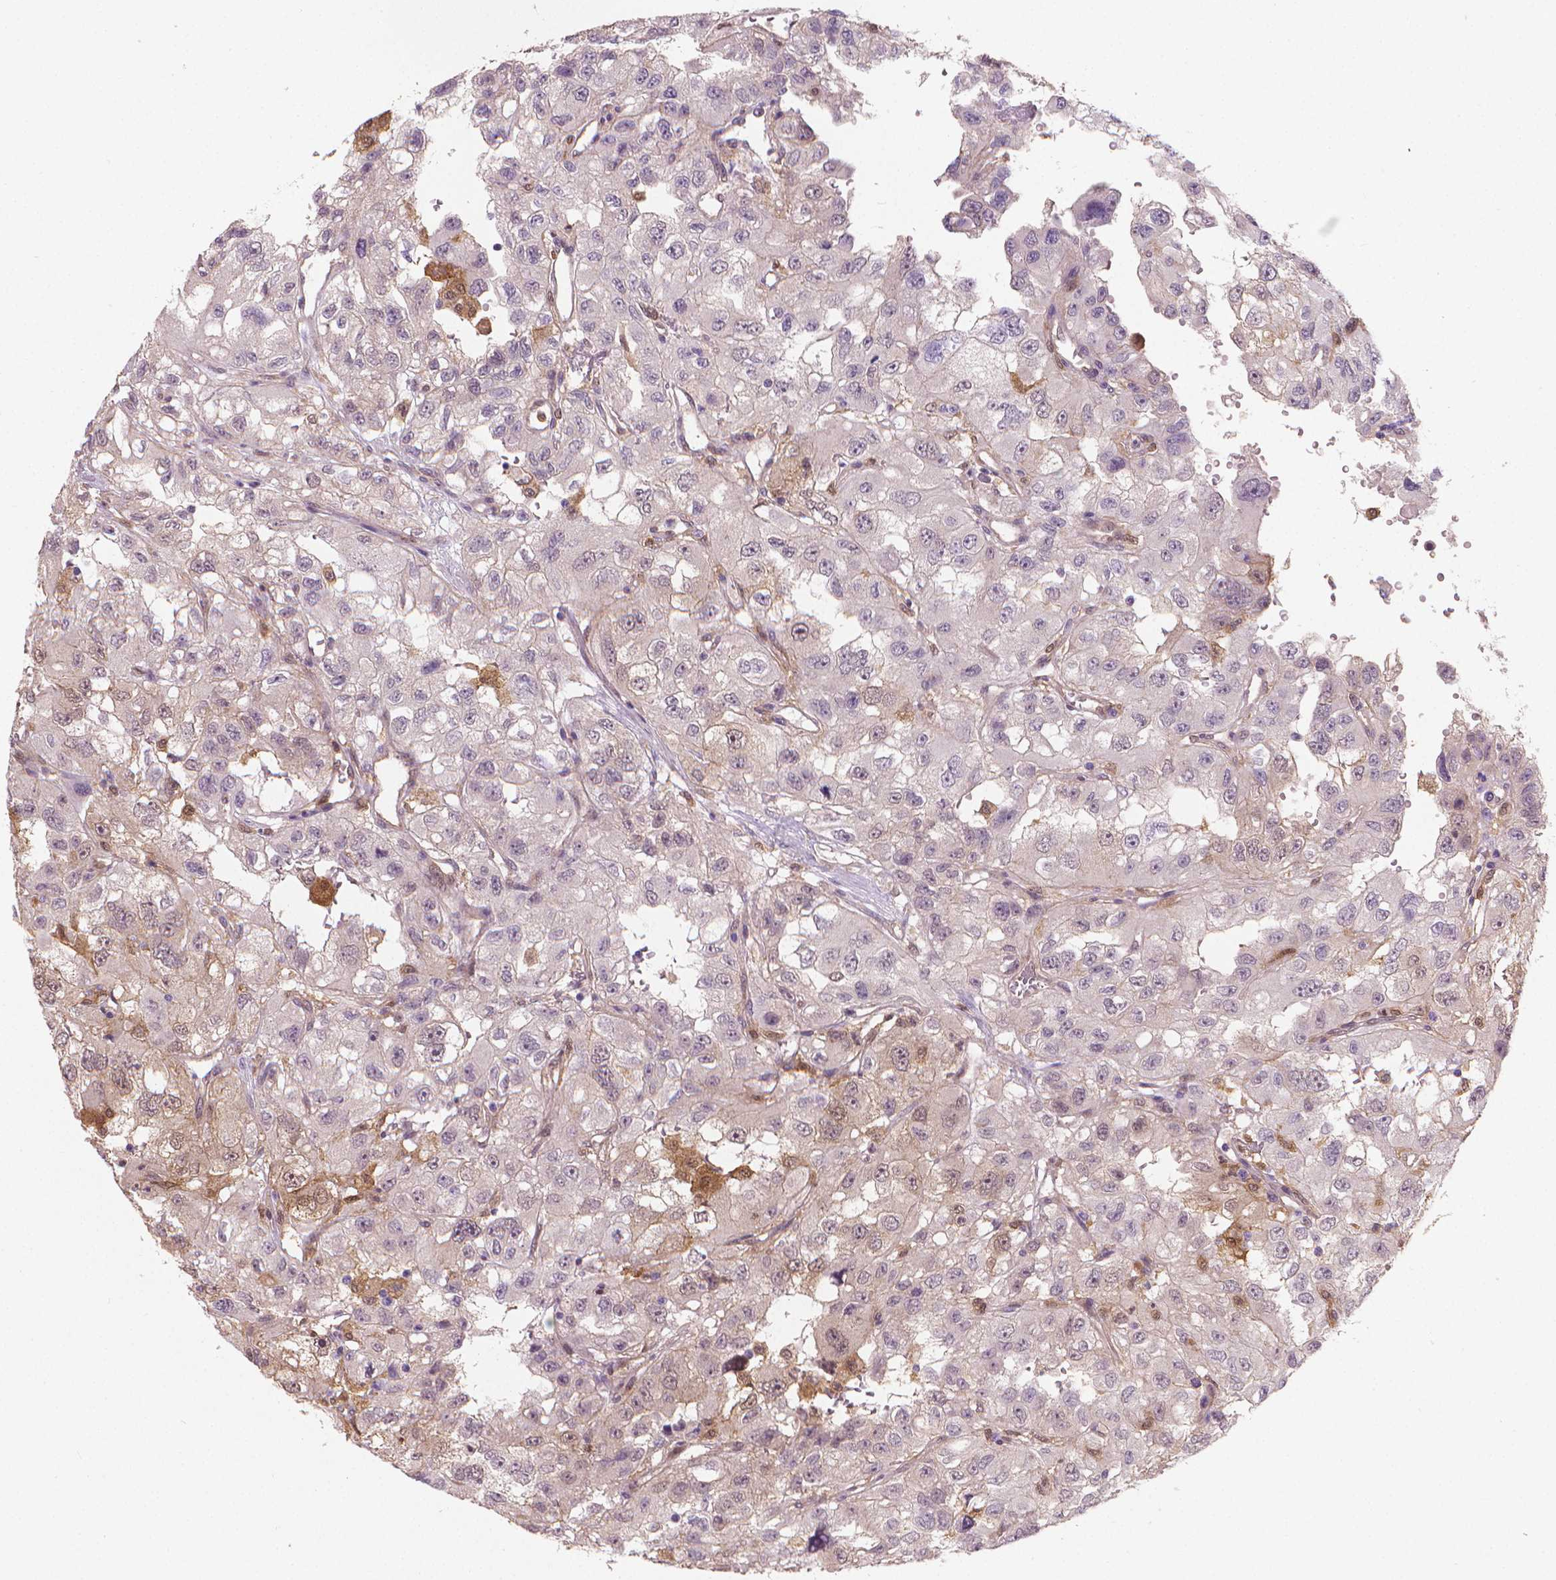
{"staining": {"intensity": "negative", "quantity": "none", "location": "none"}, "tissue": "renal cancer", "cell_type": "Tumor cells", "image_type": "cancer", "snomed": [{"axis": "morphology", "description": "Adenocarcinoma, NOS"}, {"axis": "topography", "description": "Kidney"}], "caption": "Tumor cells are negative for protein expression in human renal cancer.", "gene": "TNFAIP2", "patient": {"sex": "male", "age": 64}}